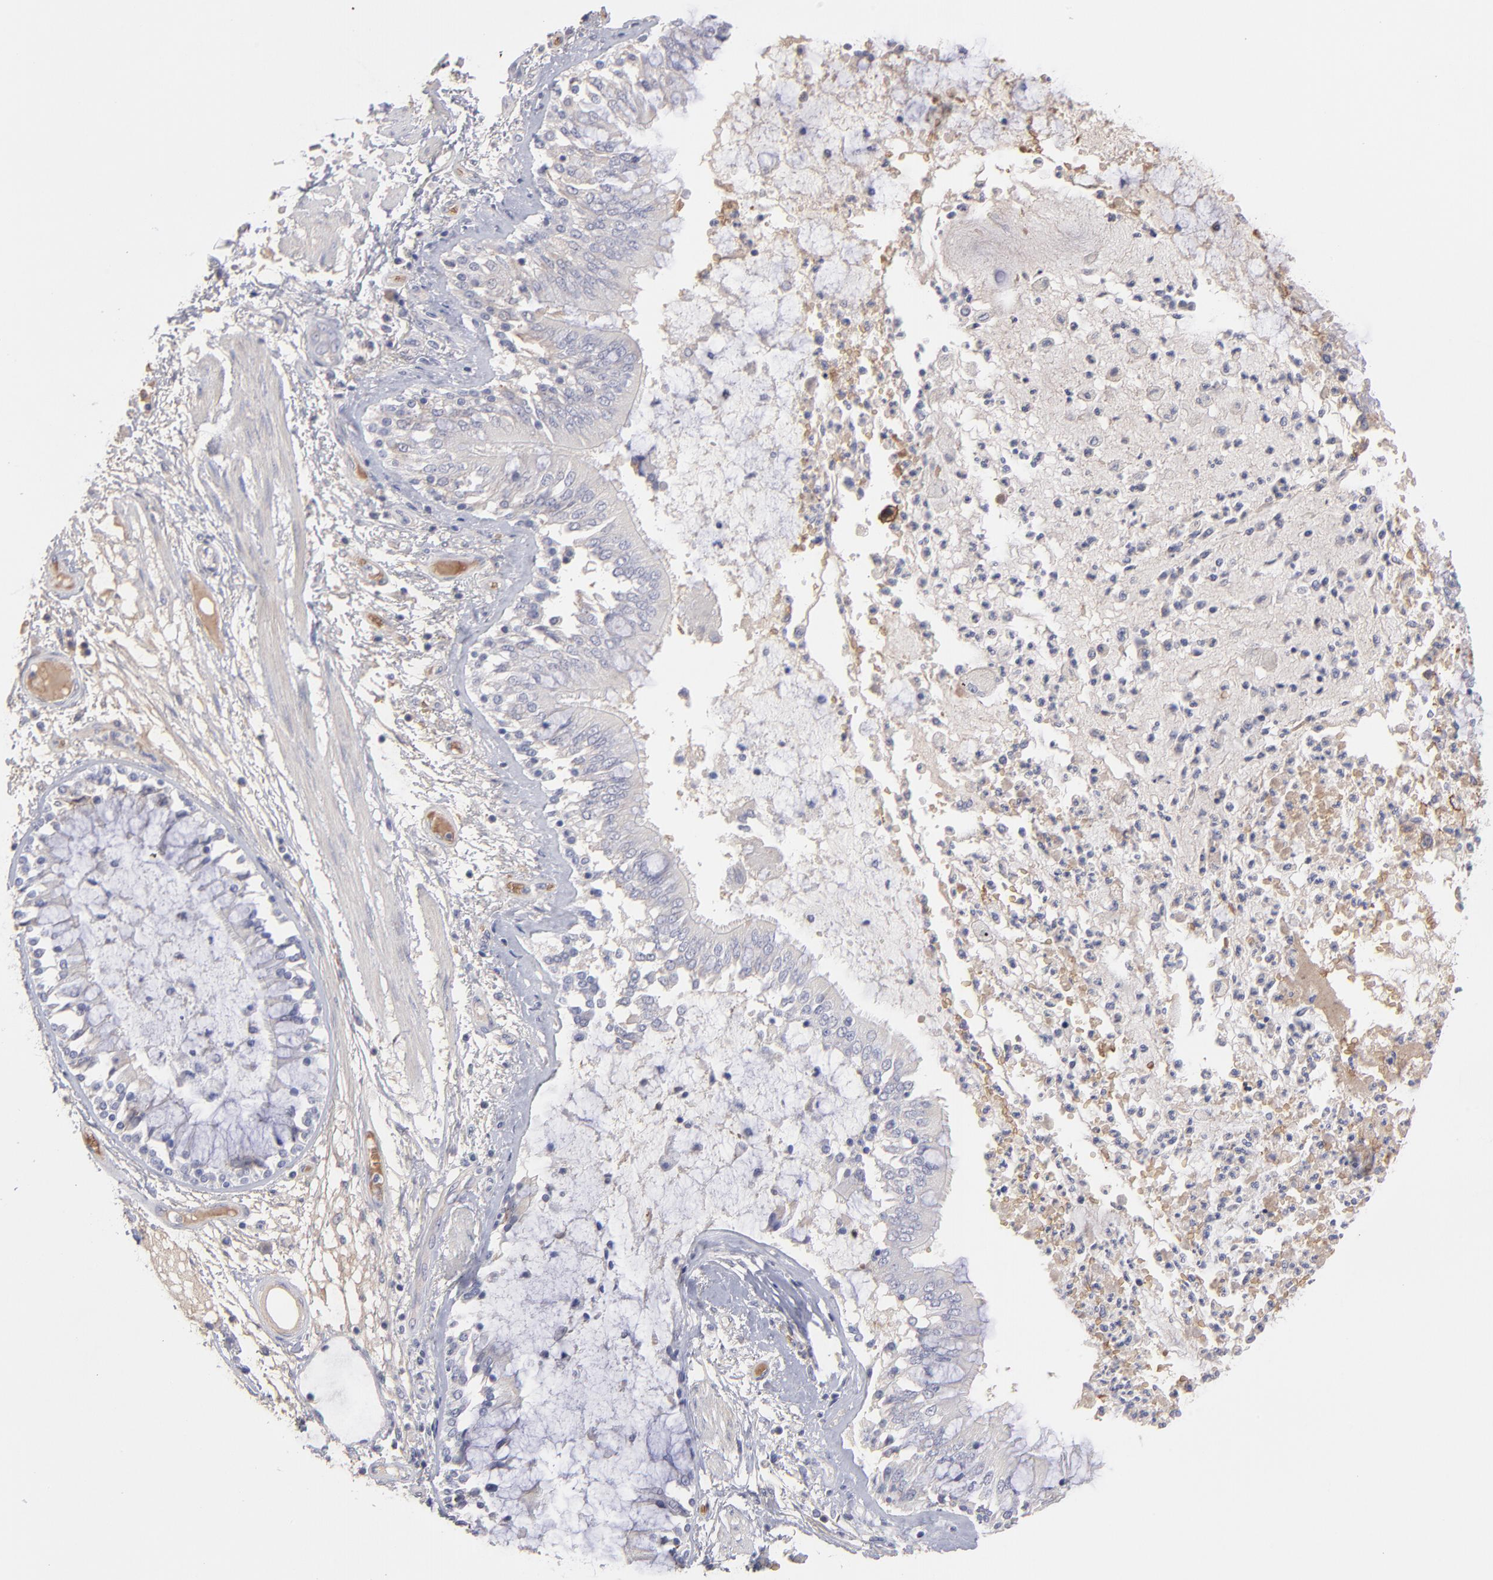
{"staining": {"intensity": "negative", "quantity": "none", "location": "none"}, "tissue": "bronchus", "cell_type": "Respiratory epithelial cells", "image_type": "normal", "snomed": [{"axis": "morphology", "description": "Normal tissue, NOS"}, {"axis": "topography", "description": "Cartilage tissue"}, {"axis": "topography", "description": "Bronchus"}, {"axis": "topography", "description": "Lung"}], "caption": "An IHC photomicrograph of unremarkable bronchus is shown. There is no staining in respiratory epithelial cells of bronchus.", "gene": "F13B", "patient": {"sex": "female", "age": 49}}